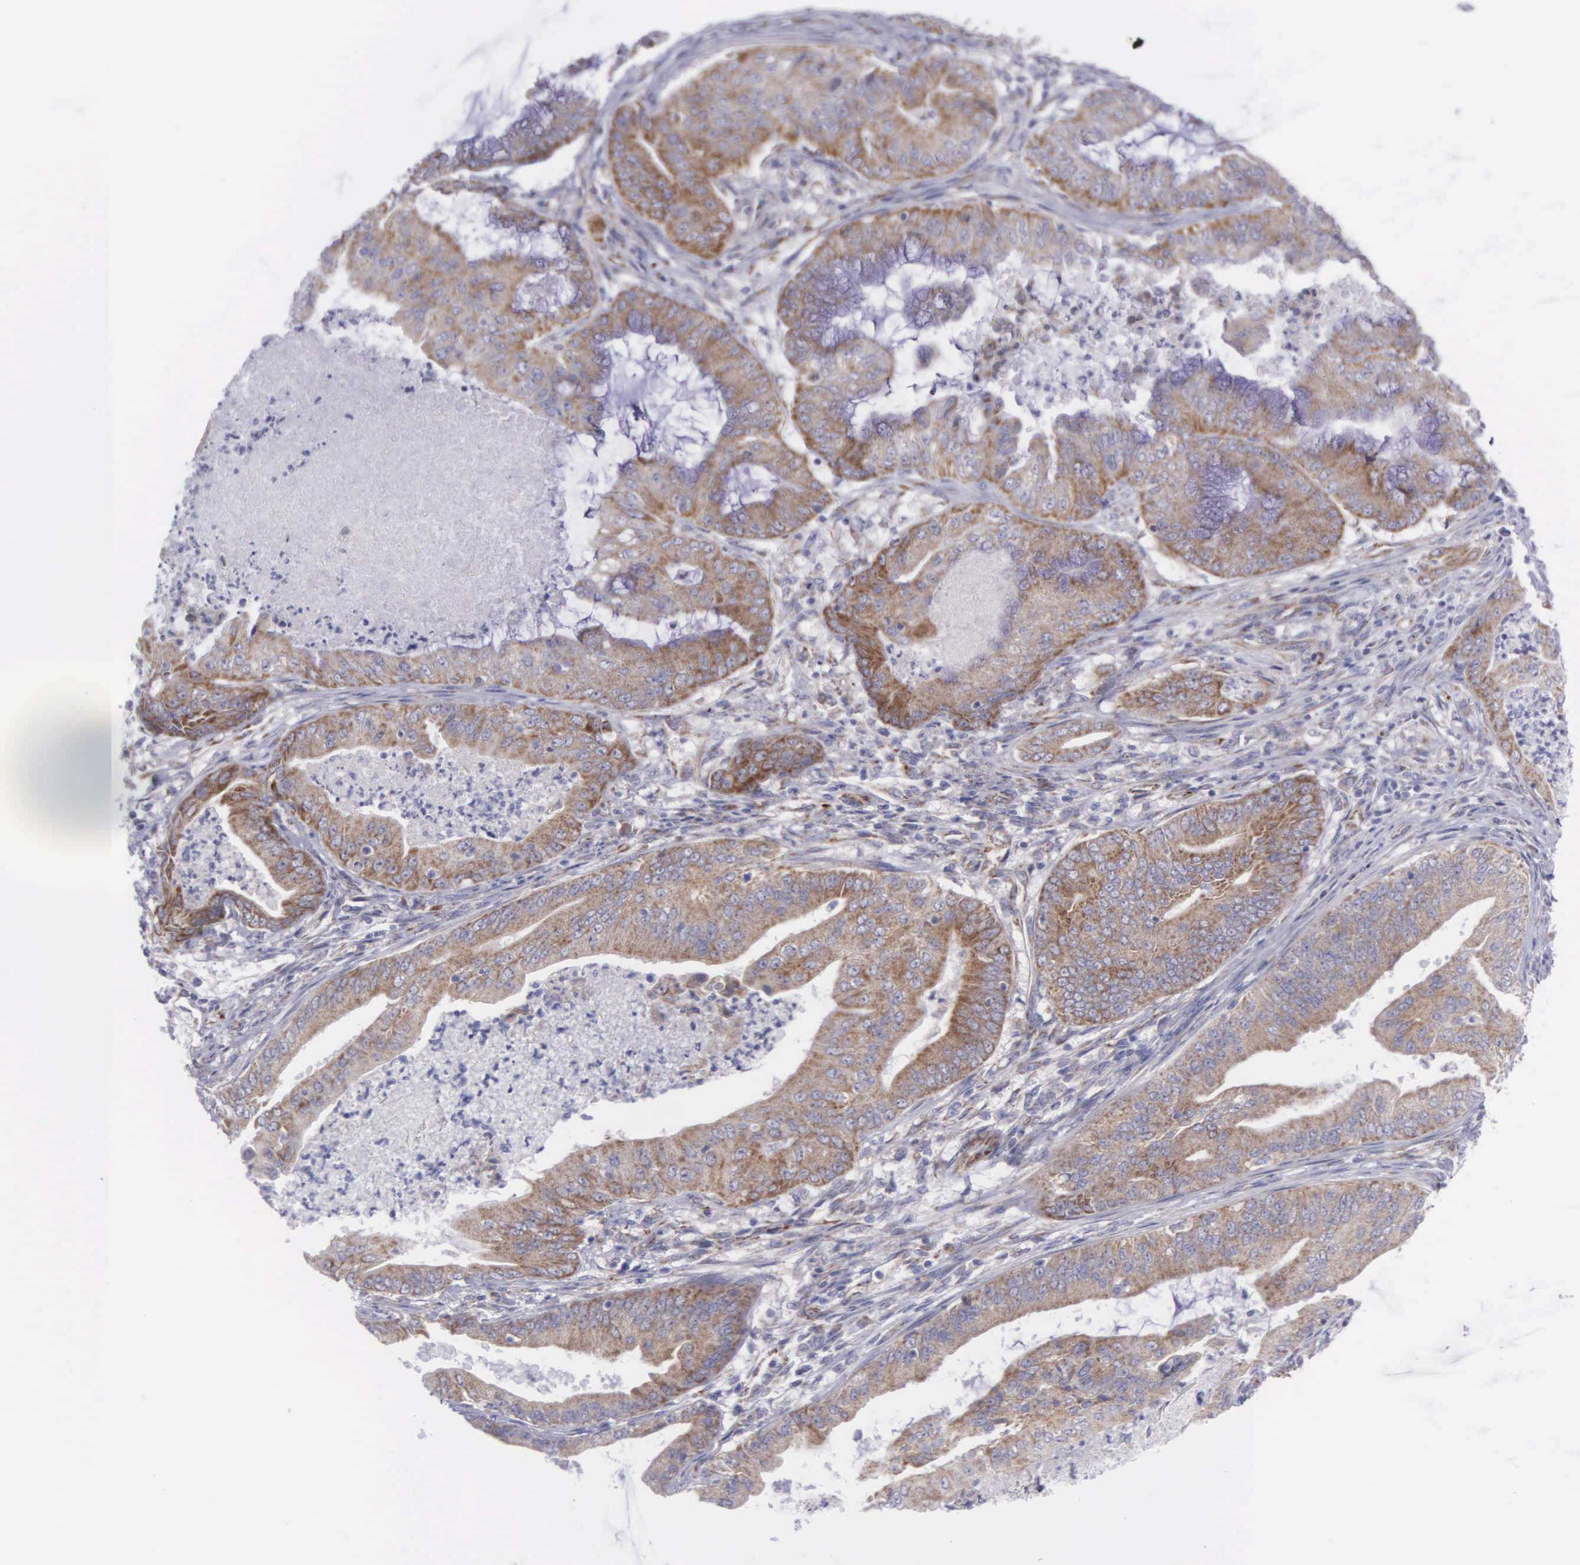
{"staining": {"intensity": "moderate", "quantity": ">75%", "location": "cytoplasmic/membranous"}, "tissue": "endometrial cancer", "cell_type": "Tumor cells", "image_type": "cancer", "snomed": [{"axis": "morphology", "description": "Adenocarcinoma, NOS"}, {"axis": "topography", "description": "Endometrium"}], "caption": "The image reveals a brown stain indicating the presence of a protein in the cytoplasmic/membranous of tumor cells in endometrial adenocarcinoma.", "gene": "SYNJ2BP", "patient": {"sex": "female", "age": 63}}